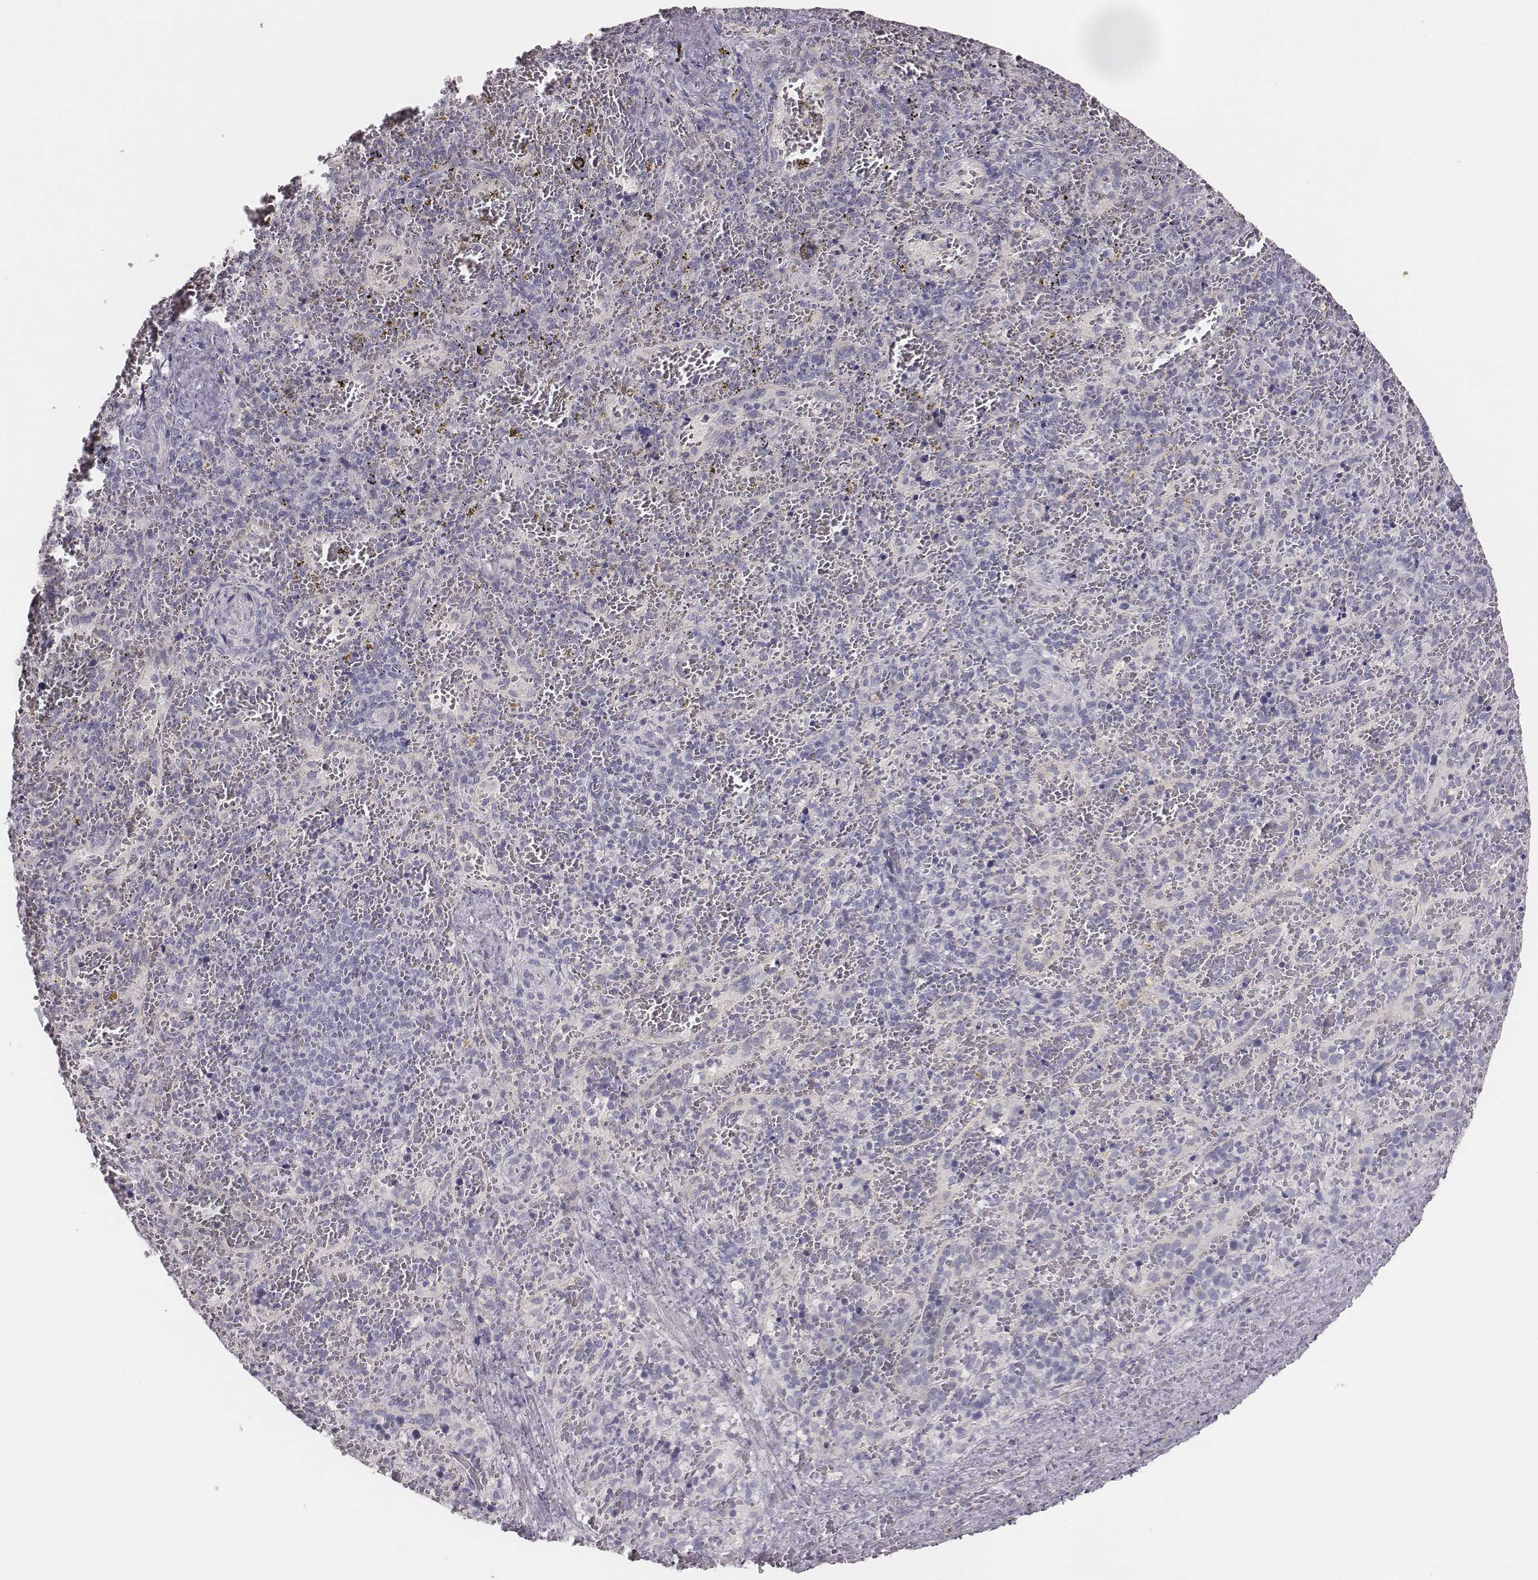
{"staining": {"intensity": "negative", "quantity": "none", "location": "none"}, "tissue": "spleen", "cell_type": "Cells in red pulp", "image_type": "normal", "snomed": [{"axis": "morphology", "description": "Normal tissue, NOS"}, {"axis": "topography", "description": "Spleen"}], "caption": "Spleen stained for a protein using IHC shows no staining cells in red pulp.", "gene": "MYH6", "patient": {"sex": "female", "age": 50}}